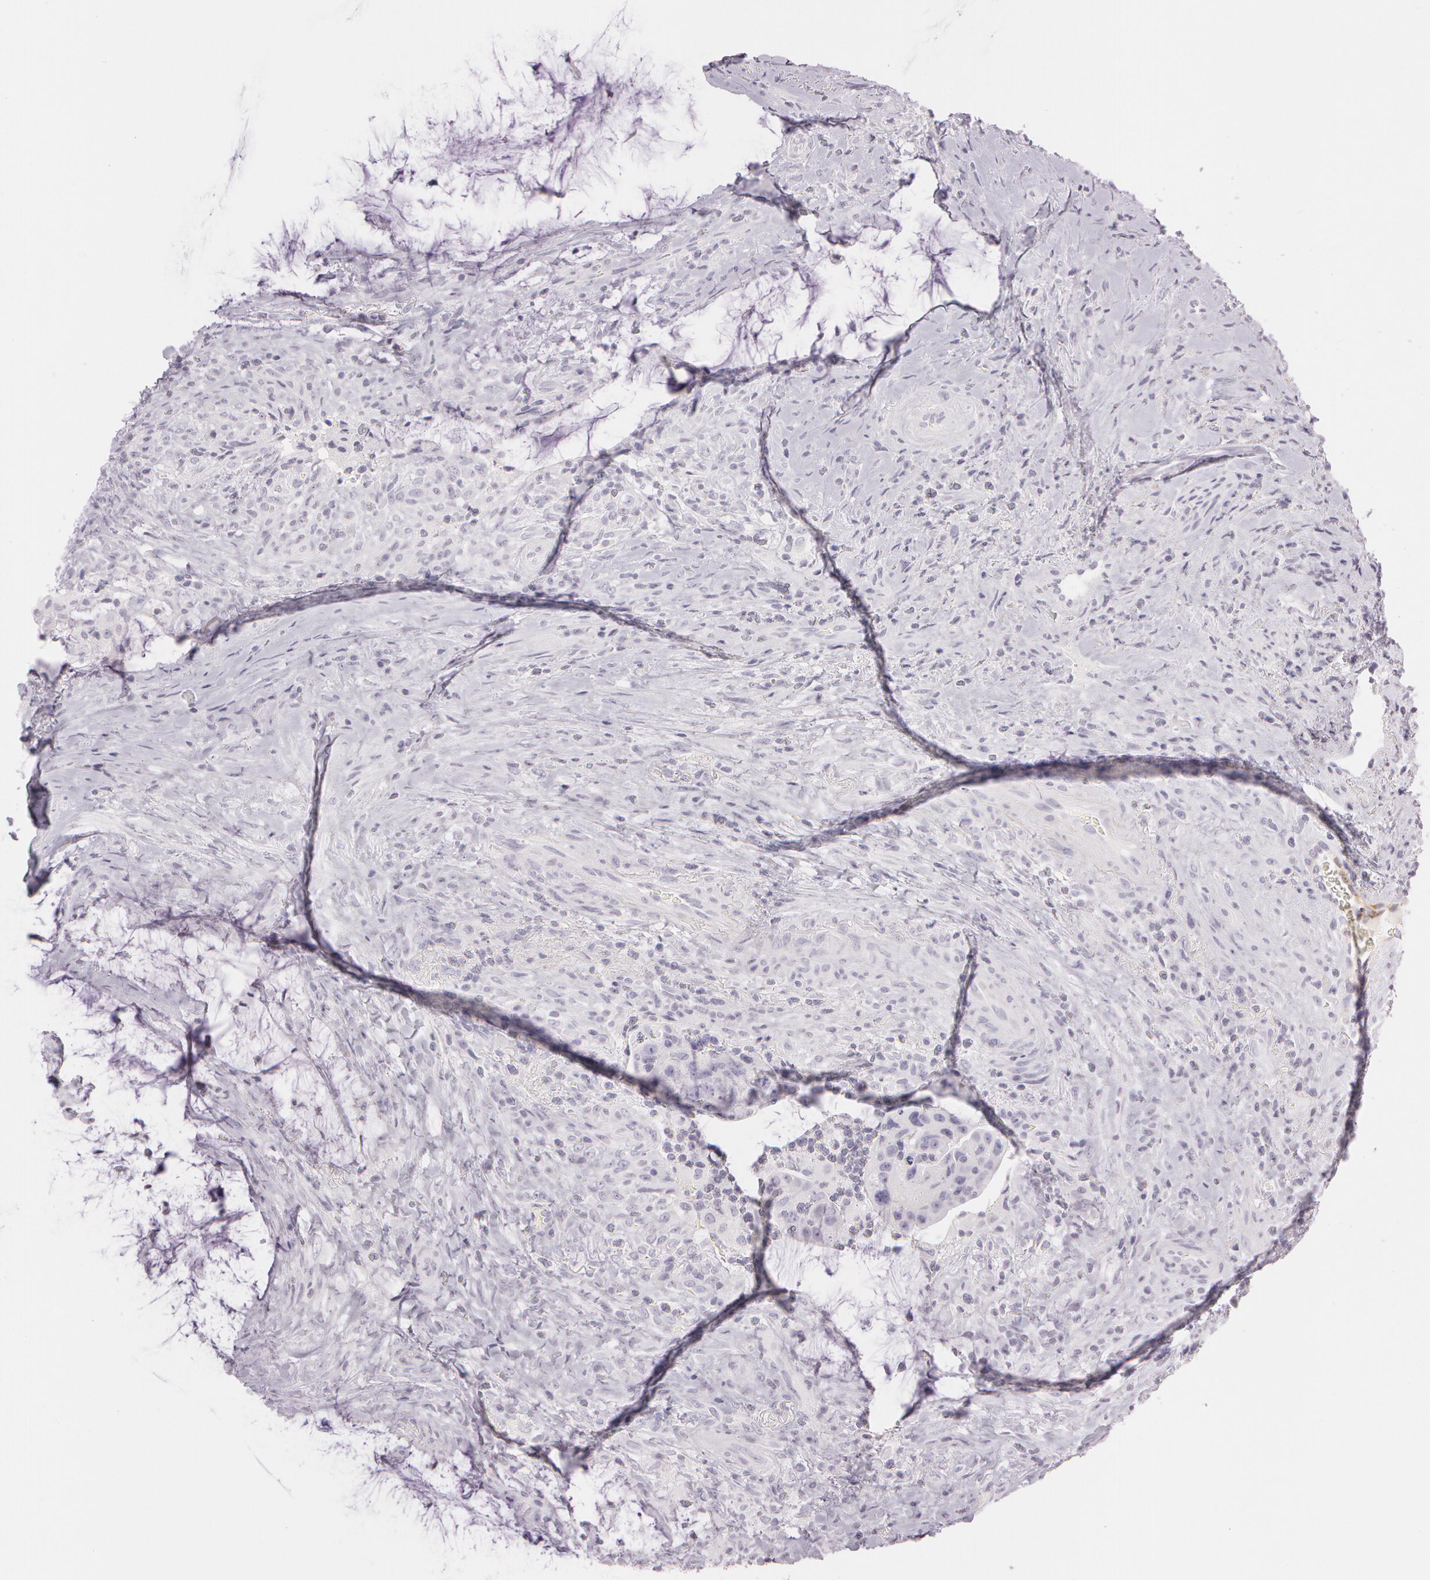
{"staining": {"intensity": "negative", "quantity": "none", "location": "none"}, "tissue": "colorectal cancer", "cell_type": "Tumor cells", "image_type": "cancer", "snomed": [{"axis": "morphology", "description": "Adenocarcinoma, NOS"}, {"axis": "topography", "description": "Rectum"}], "caption": "This is an immunohistochemistry (IHC) histopathology image of human adenocarcinoma (colorectal). There is no positivity in tumor cells.", "gene": "OTC", "patient": {"sex": "female", "age": 71}}